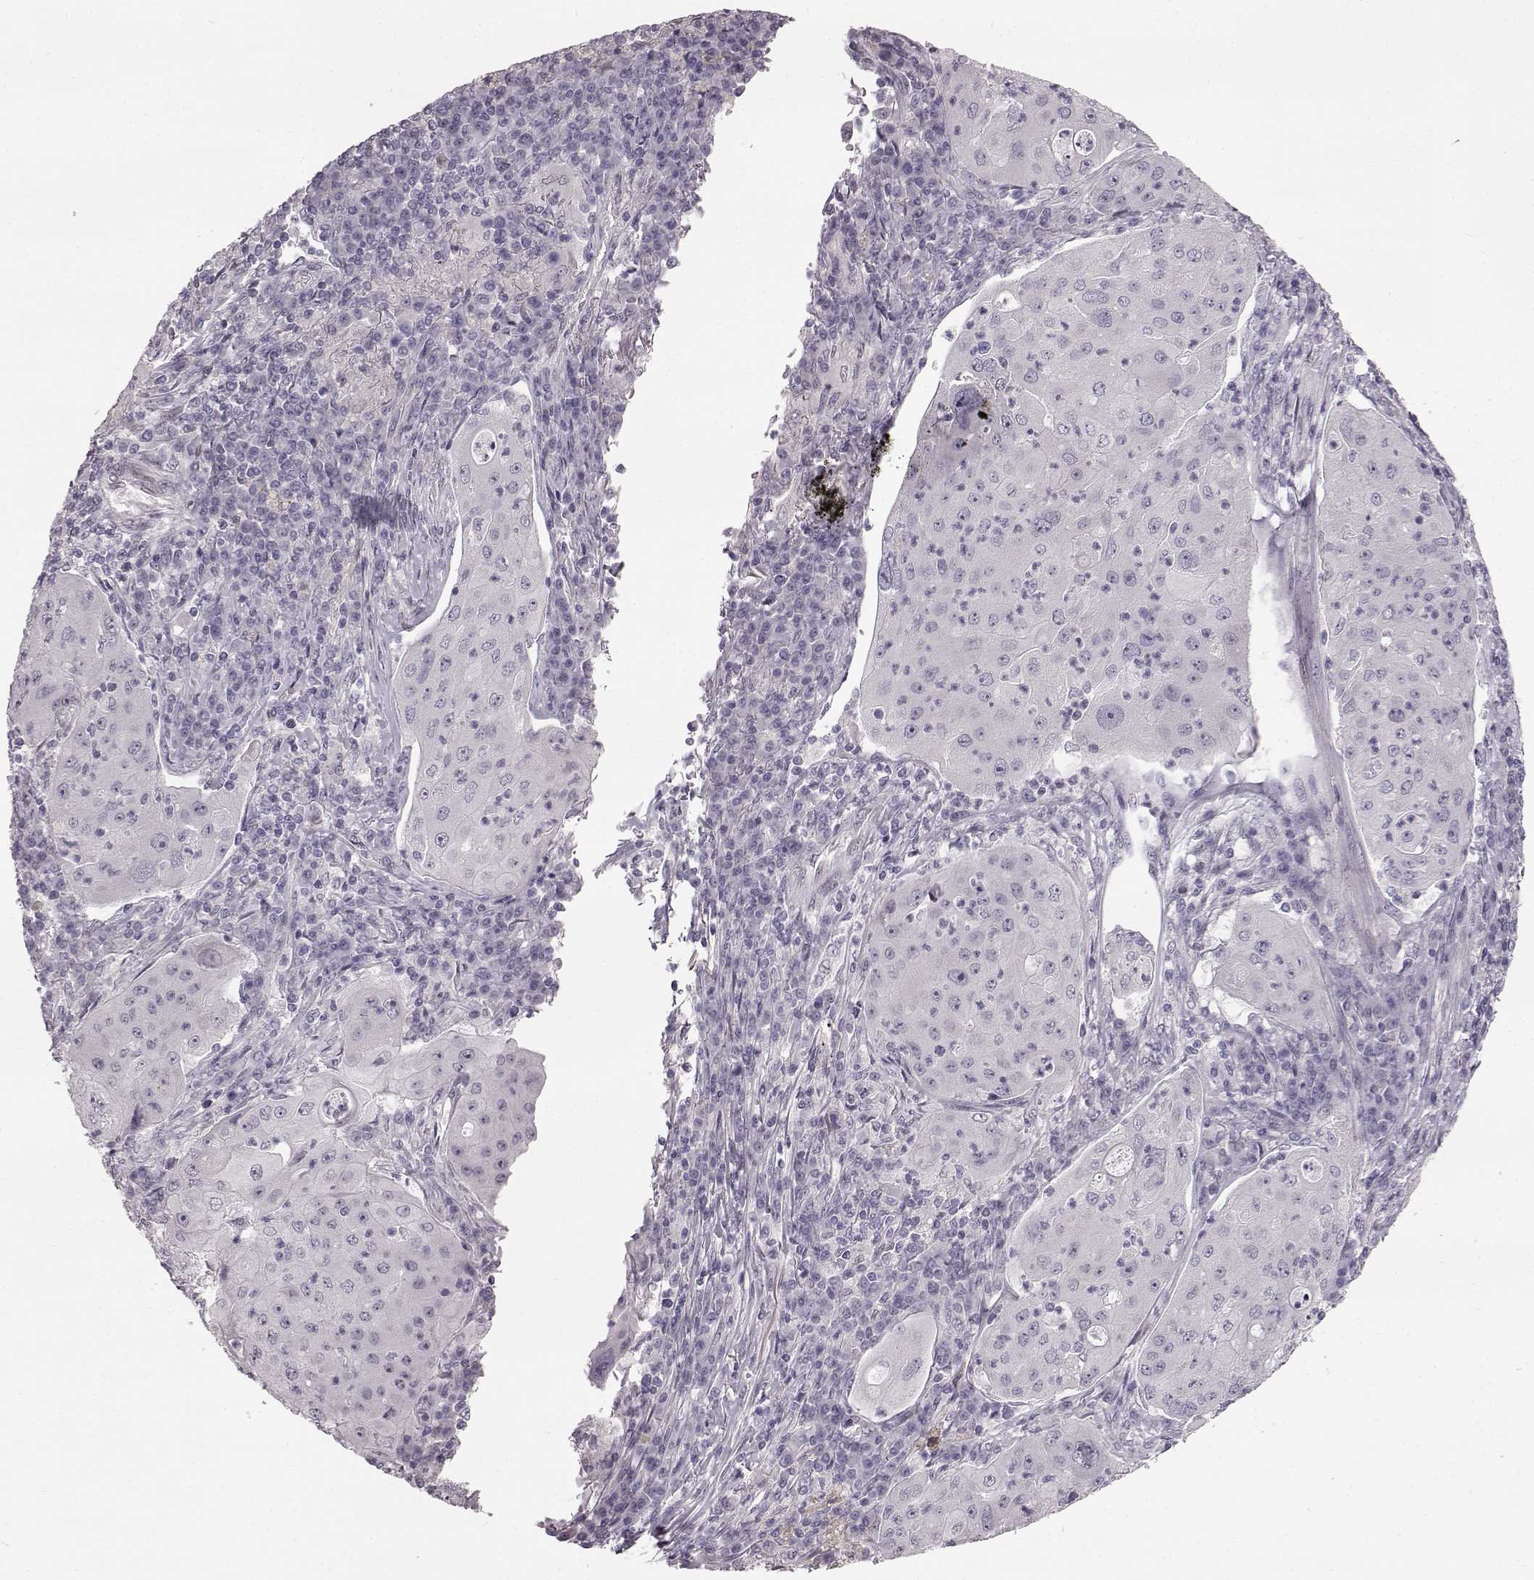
{"staining": {"intensity": "negative", "quantity": "none", "location": "none"}, "tissue": "lung cancer", "cell_type": "Tumor cells", "image_type": "cancer", "snomed": [{"axis": "morphology", "description": "Squamous cell carcinoma, NOS"}, {"axis": "topography", "description": "Lung"}], "caption": "DAB (3,3'-diaminobenzidine) immunohistochemical staining of human squamous cell carcinoma (lung) demonstrates no significant positivity in tumor cells.", "gene": "TCHHL1", "patient": {"sex": "female", "age": 59}}